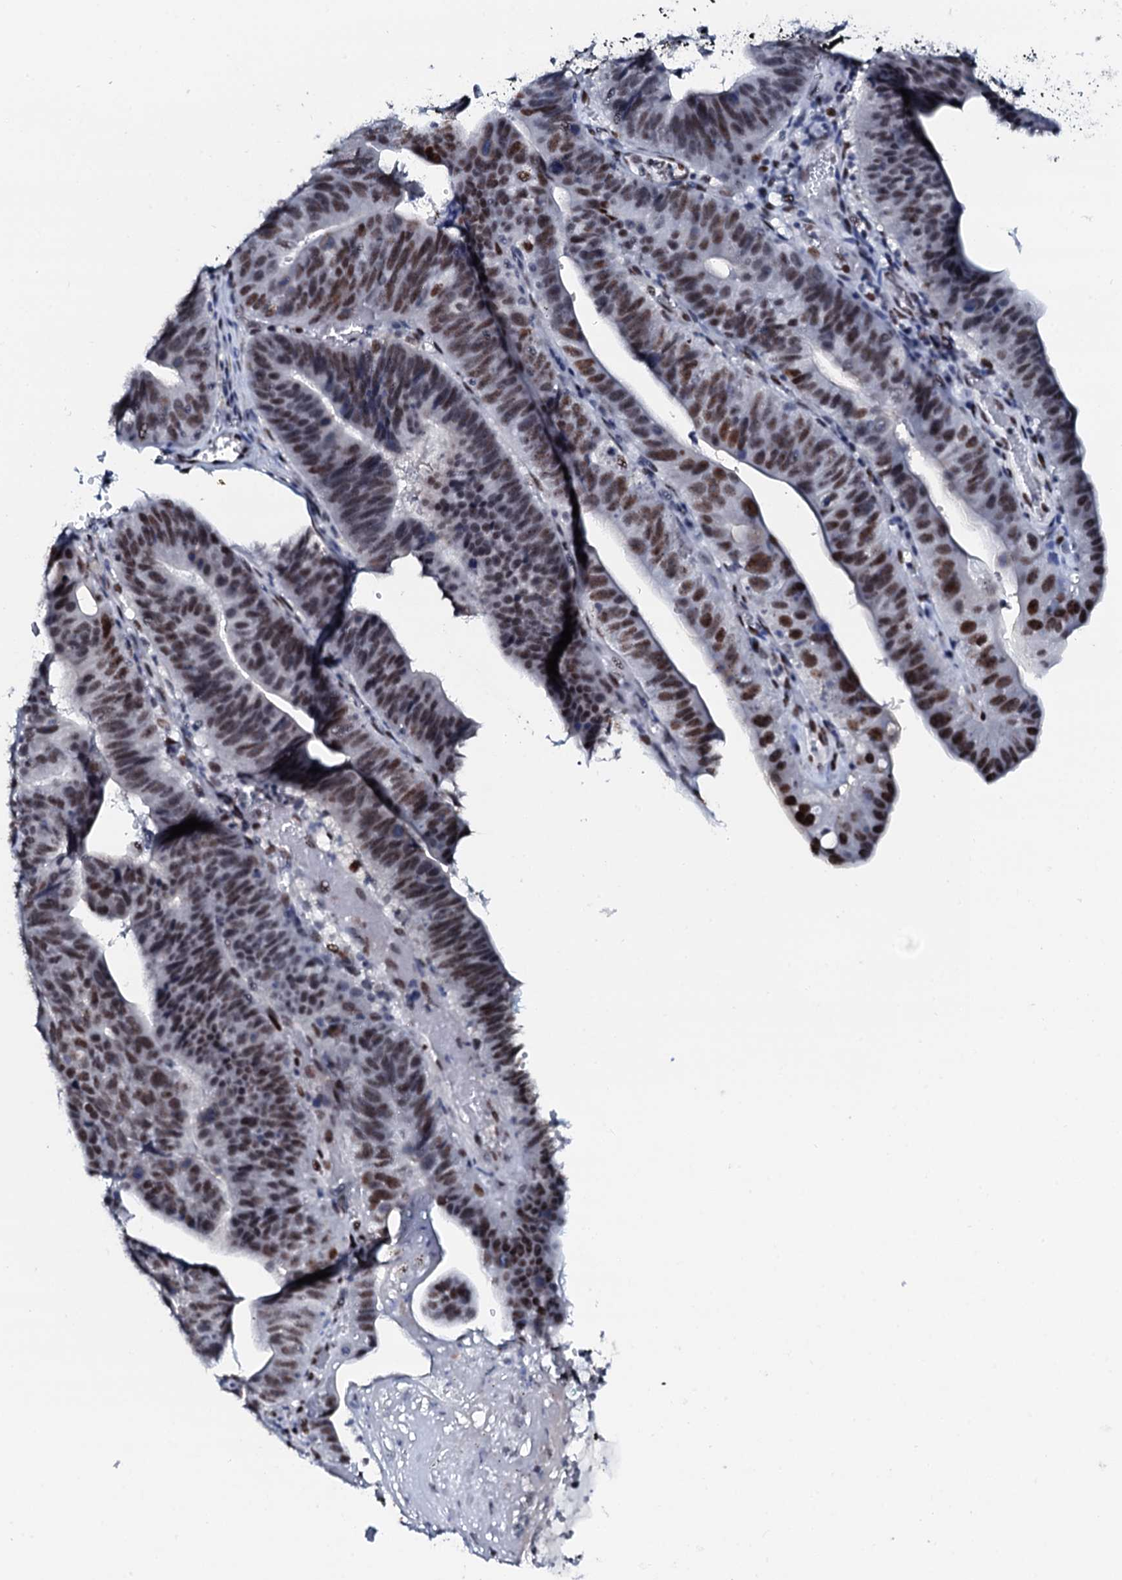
{"staining": {"intensity": "strong", "quantity": ">75%", "location": "nuclear"}, "tissue": "stomach cancer", "cell_type": "Tumor cells", "image_type": "cancer", "snomed": [{"axis": "morphology", "description": "Adenocarcinoma, NOS"}, {"axis": "topography", "description": "Stomach"}], "caption": "This is an image of IHC staining of stomach cancer, which shows strong expression in the nuclear of tumor cells.", "gene": "NKAPD1", "patient": {"sex": "male", "age": 59}}